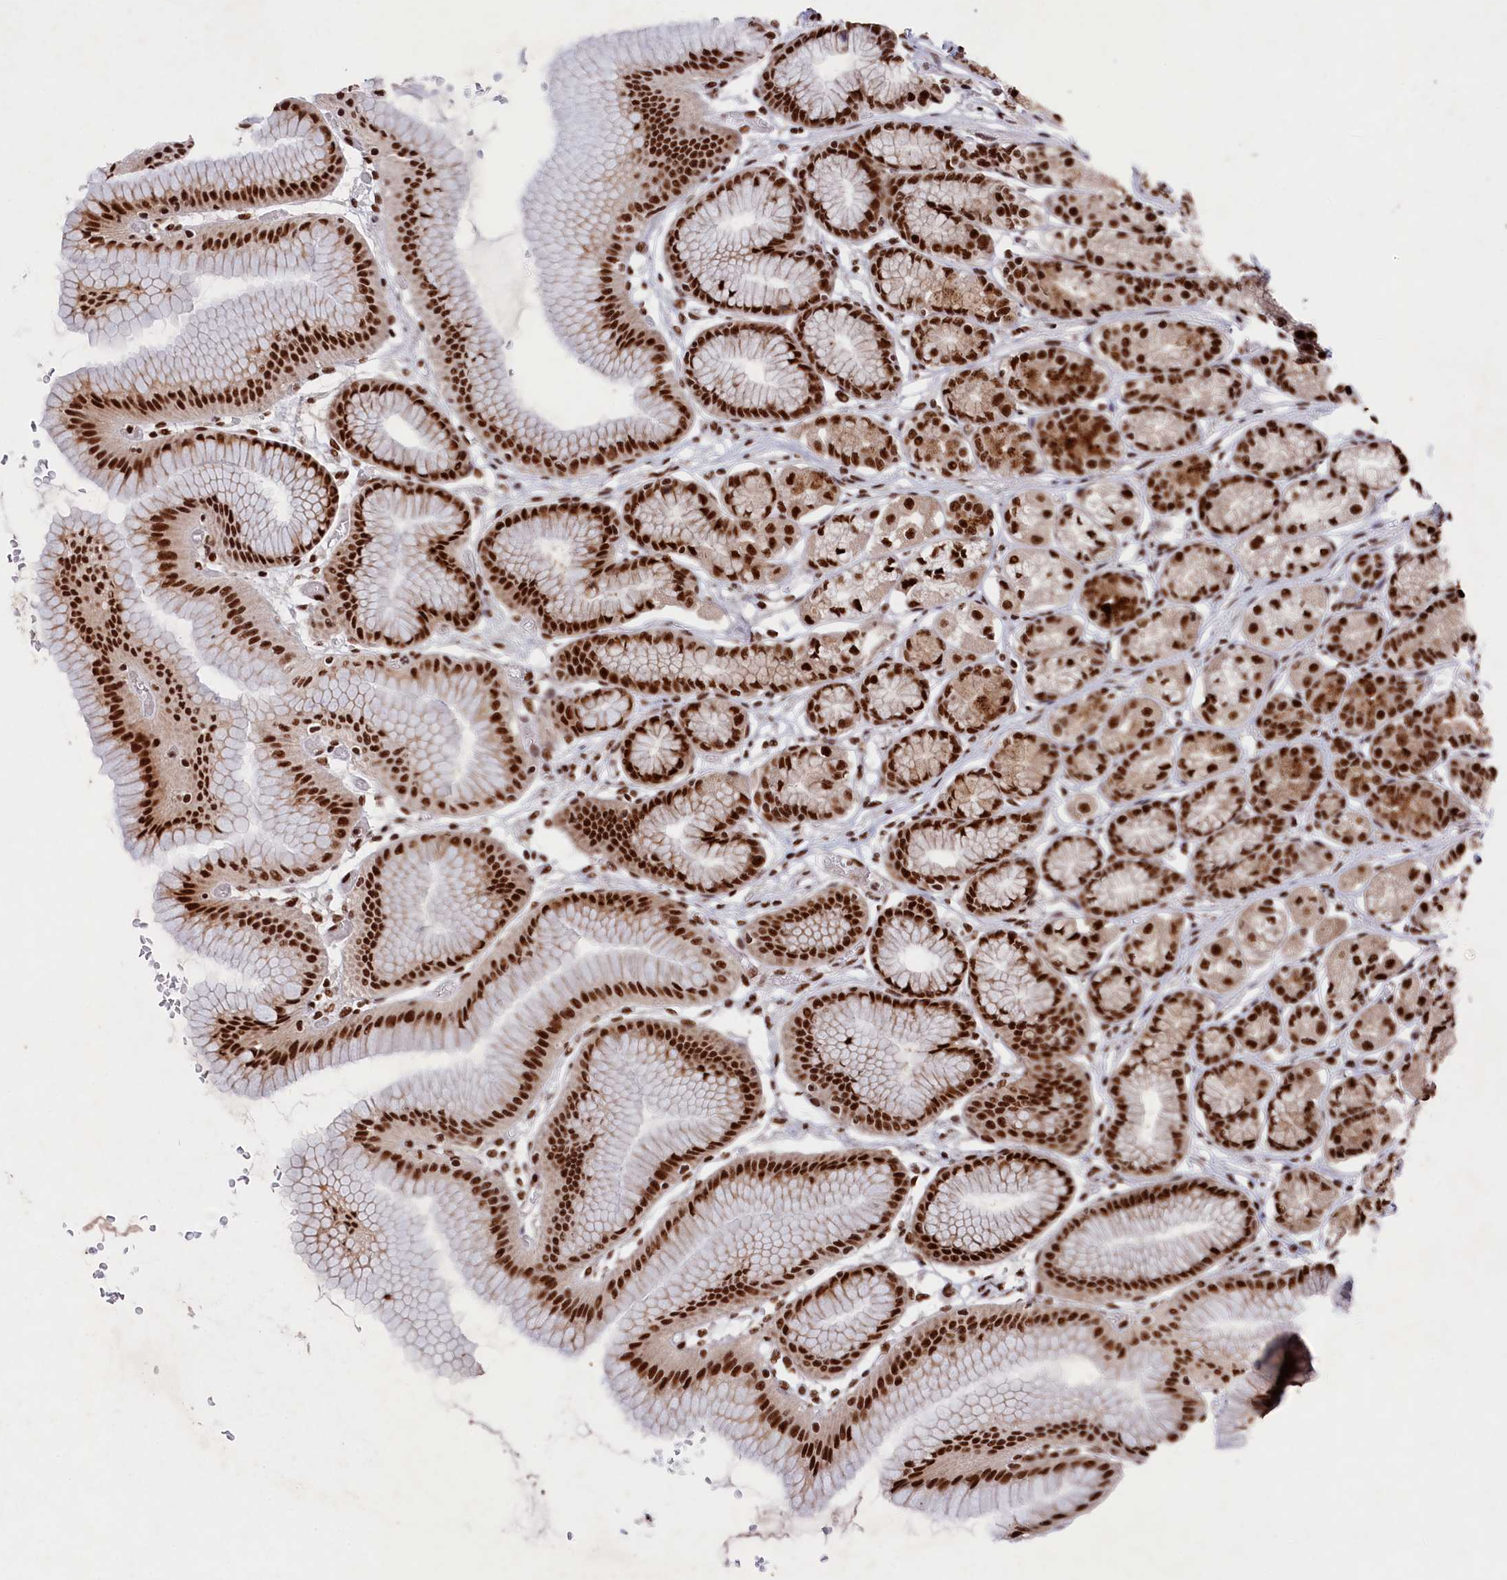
{"staining": {"intensity": "strong", "quantity": ">75%", "location": "nuclear"}, "tissue": "stomach", "cell_type": "Glandular cells", "image_type": "normal", "snomed": [{"axis": "morphology", "description": "Normal tissue, NOS"}, {"axis": "morphology", "description": "Adenocarcinoma, NOS"}, {"axis": "morphology", "description": "Adenocarcinoma, High grade"}, {"axis": "topography", "description": "Stomach, upper"}, {"axis": "topography", "description": "Stomach"}], "caption": "Stomach stained with a protein marker shows strong staining in glandular cells.", "gene": "PRPF31", "patient": {"sex": "female", "age": 65}}